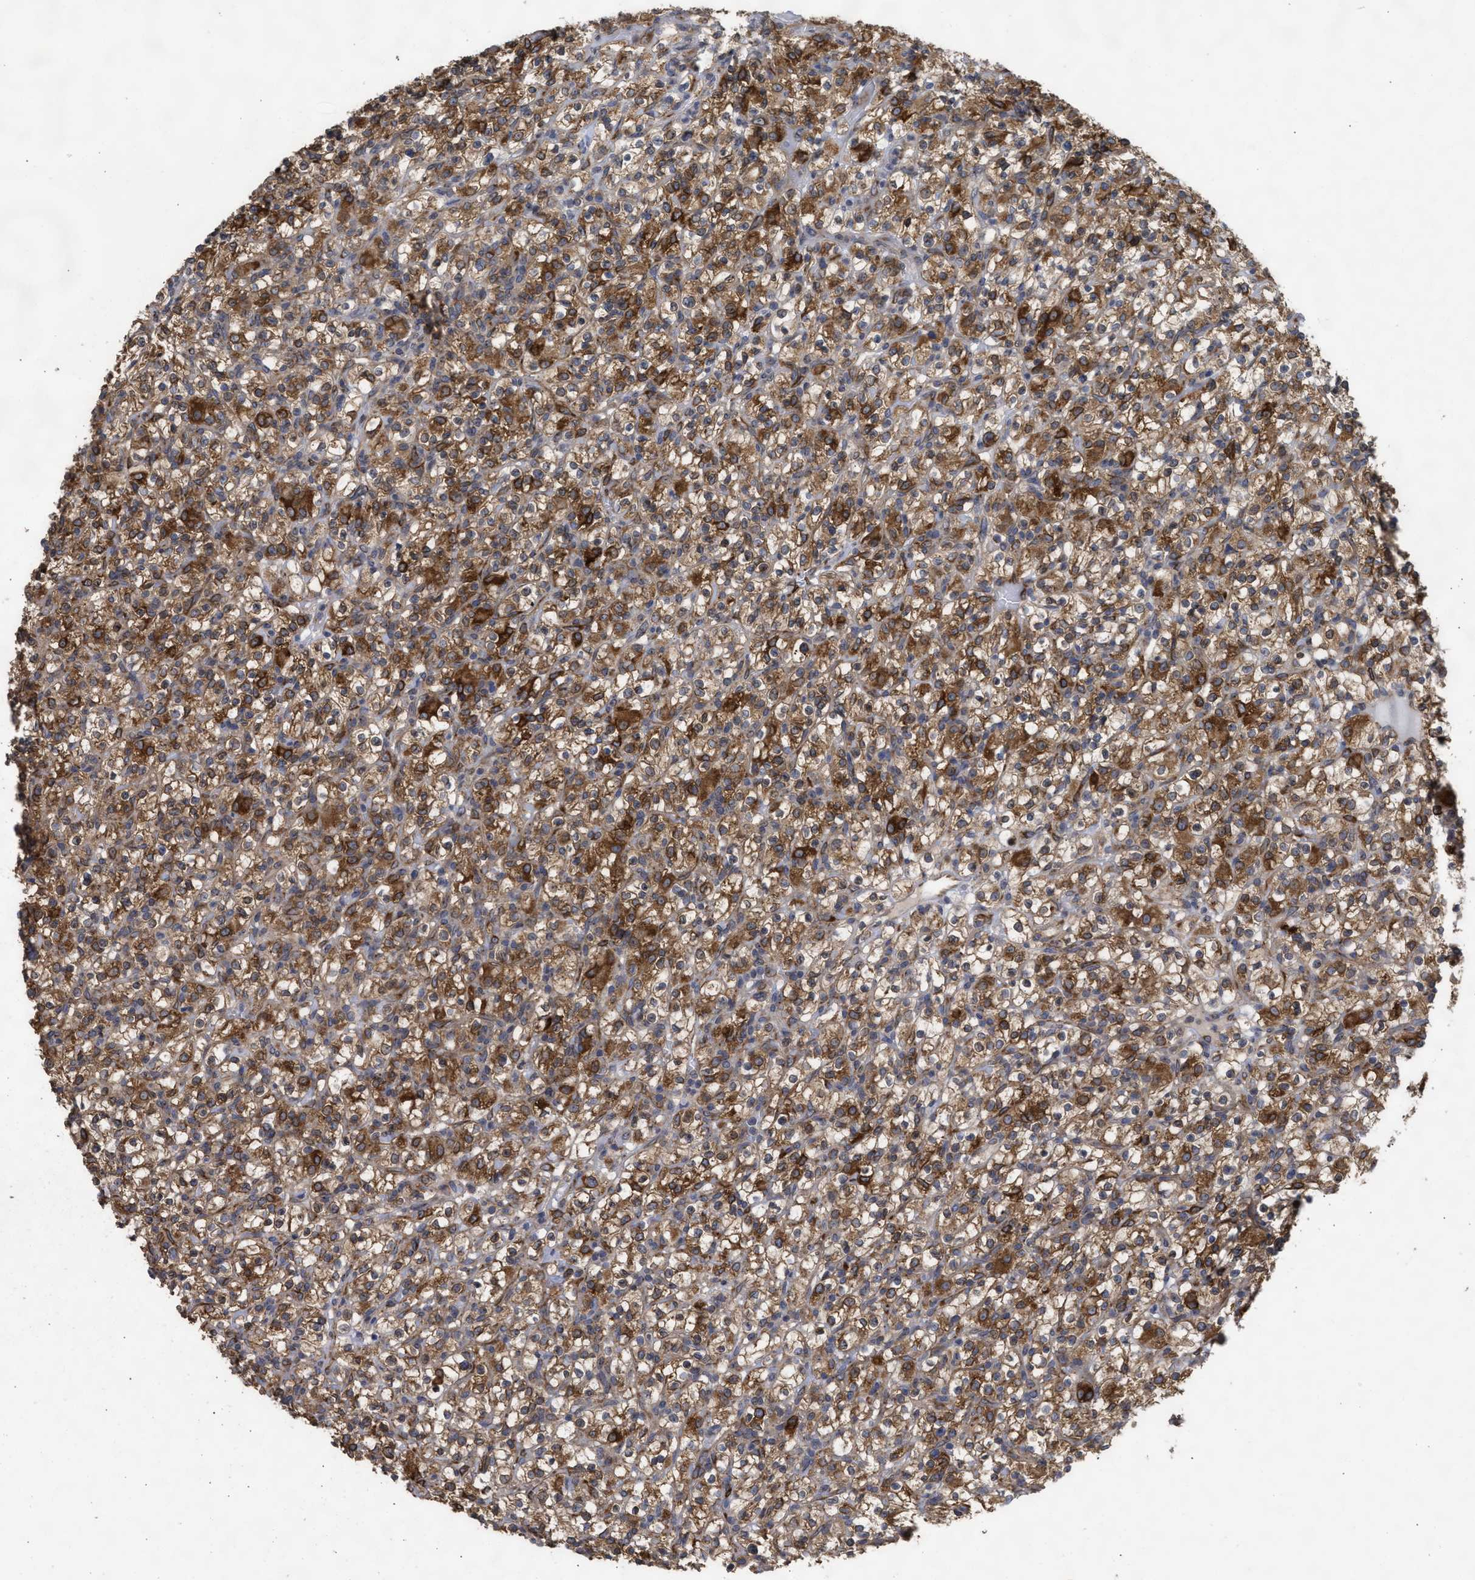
{"staining": {"intensity": "strong", "quantity": ">75%", "location": "cytoplasmic/membranous"}, "tissue": "renal cancer", "cell_type": "Tumor cells", "image_type": "cancer", "snomed": [{"axis": "morphology", "description": "Normal tissue, NOS"}, {"axis": "morphology", "description": "Adenocarcinoma, NOS"}, {"axis": "topography", "description": "Kidney"}], "caption": "Protein expression analysis of human renal cancer reveals strong cytoplasmic/membranous positivity in about >75% of tumor cells. (DAB IHC, brown staining for protein, blue staining for nuclei).", "gene": "DNAJC1", "patient": {"sex": "female", "age": 72}}